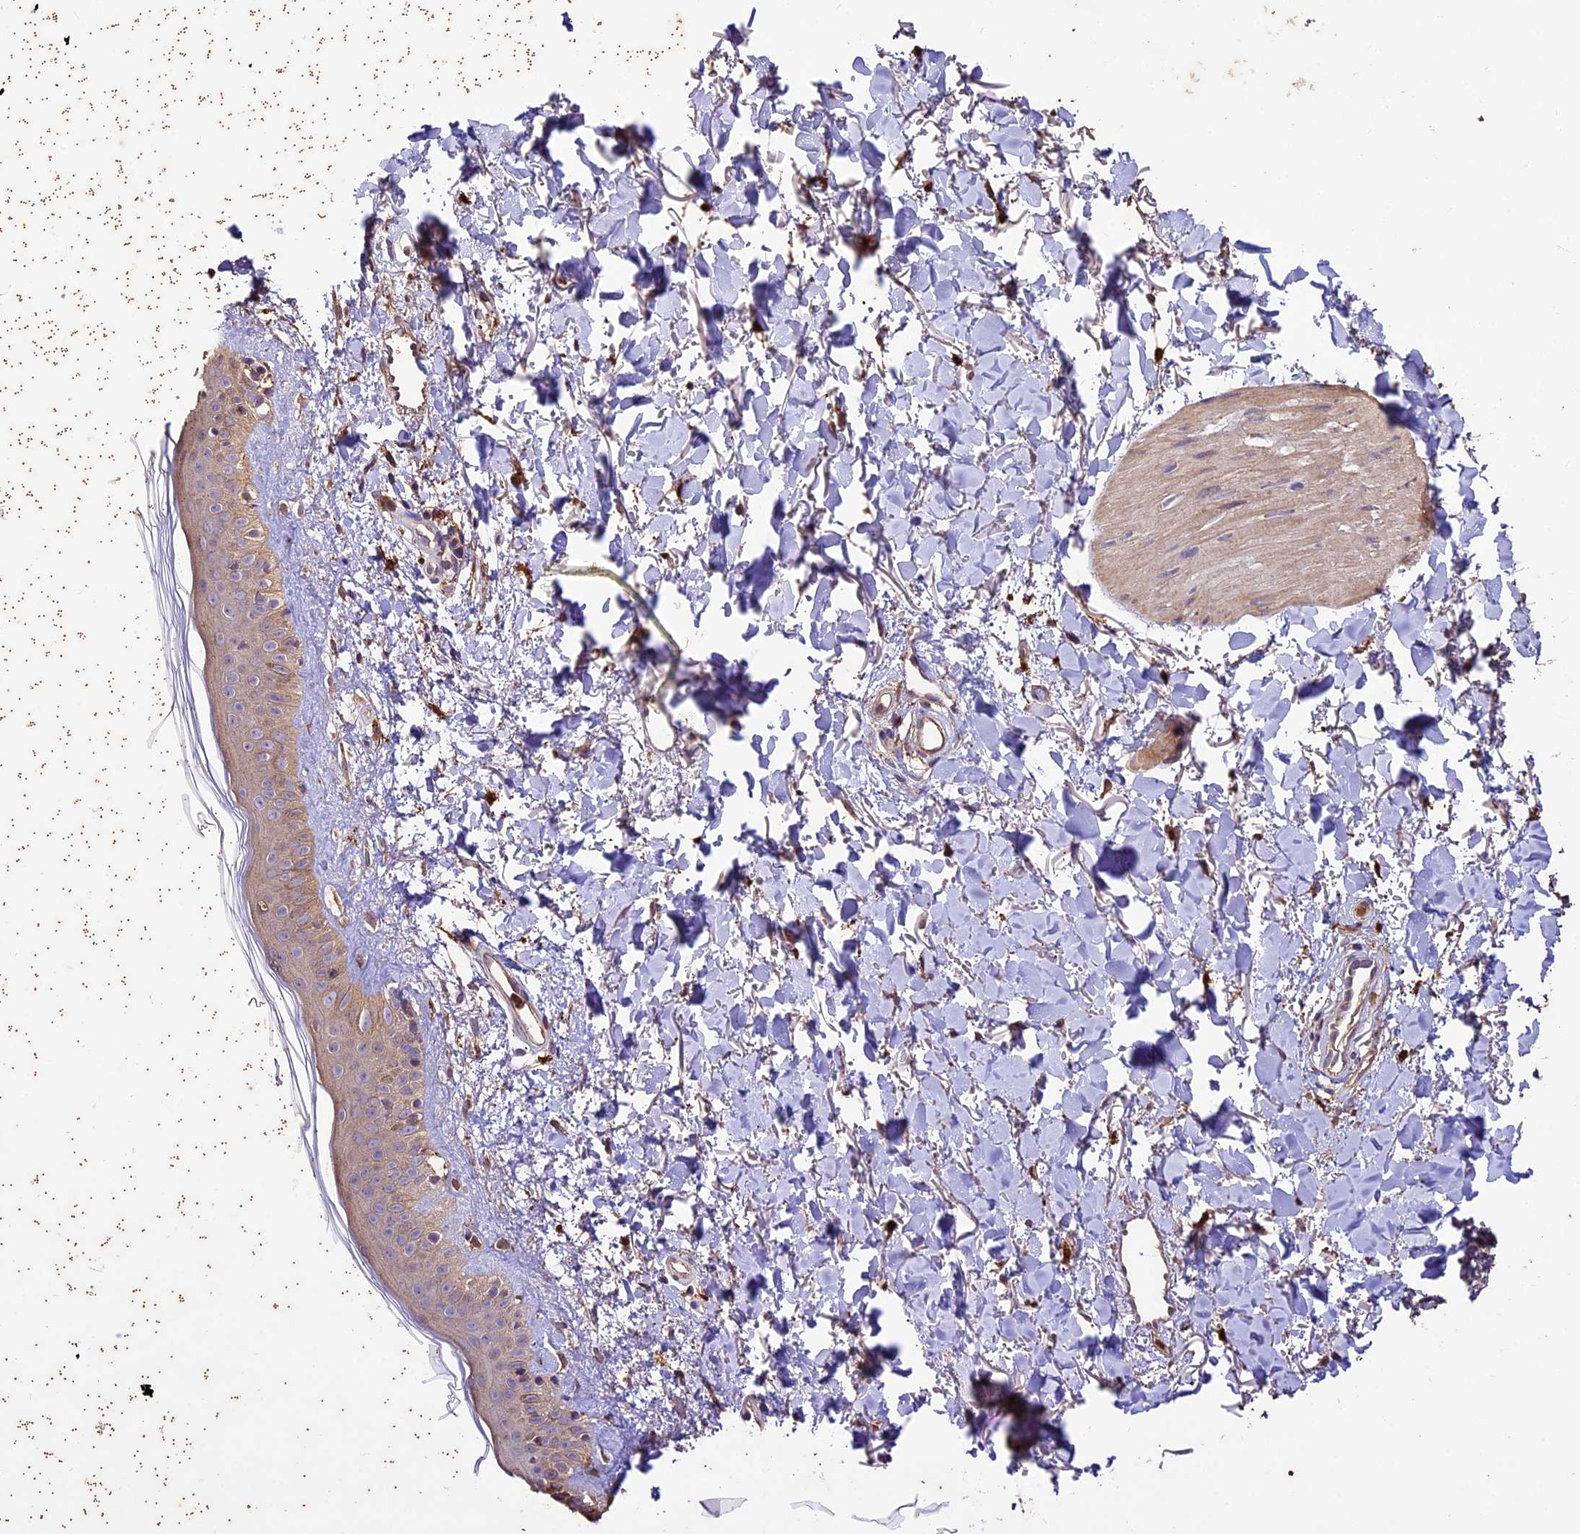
{"staining": {"intensity": "moderate", "quantity": ">75%", "location": "cytoplasmic/membranous"}, "tissue": "skin", "cell_type": "Fibroblasts", "image_type": "normal", "snomed": [{"axis": "morphology", "description": "Normal tissue, NOS"}, {"axis": "topography", "description": "Skin"}], "caption": "The image exhibits immunohistochemical staining of benign skin. There is moderate cytoplasmic/membranous positivity is present in approximately >75% of fibroblasts.", "gene": "CRLF1", "patient": {"sex": "female", "age": 58}}